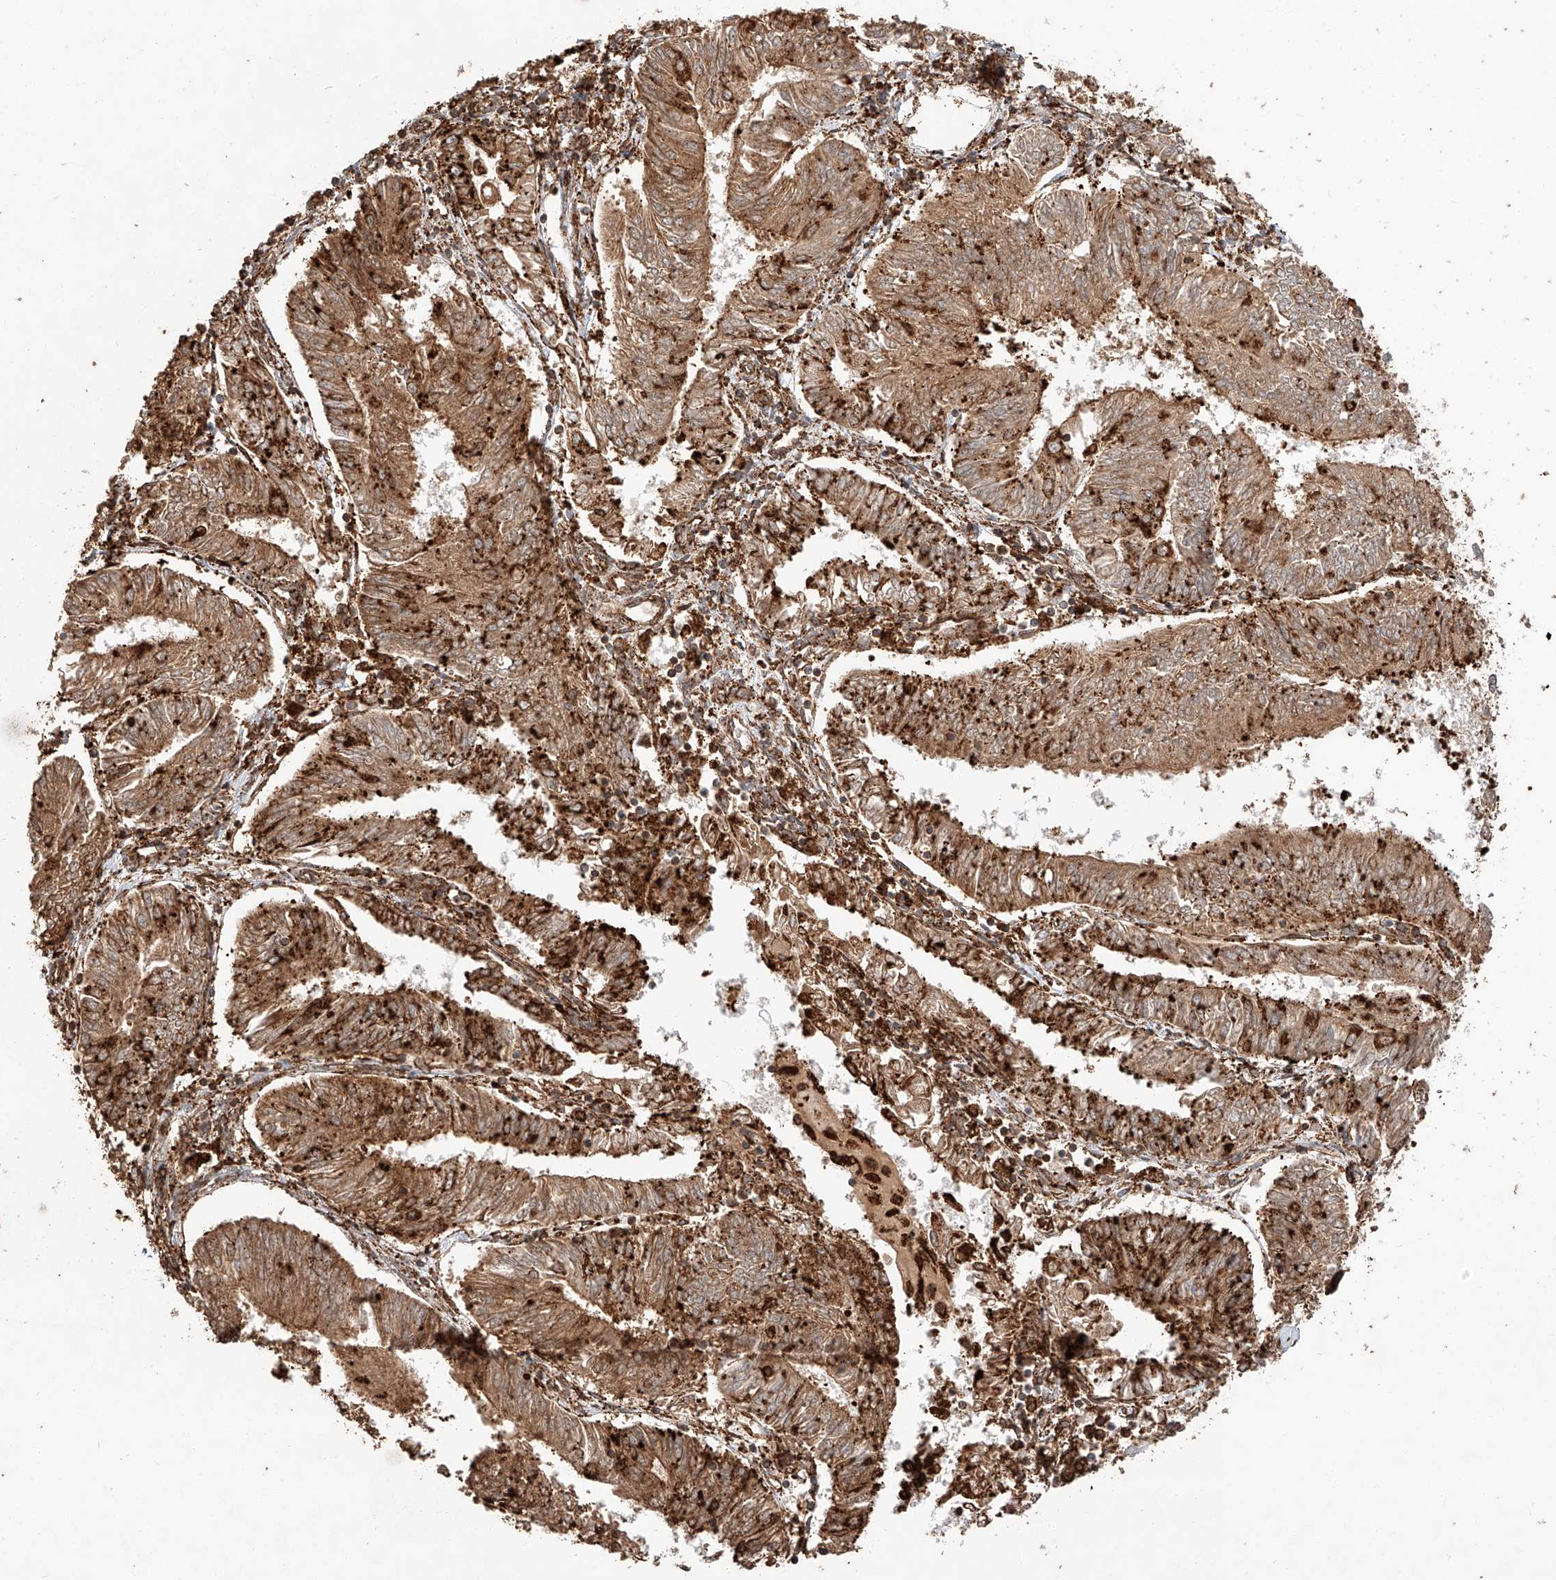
{"staining": {"intensity": "strong", "quantity": ">75%", "location": "cytoplasmic/membranous"}, "tissue": "endometrial cancer", "cell_type": "Tumor cells", "image_type": "cancer", "snomed": [{"axis": "morphology", "description": "Adenocarcinoma, NOS"}, {"axis": "topography", "description": "Endometrium"}], "caption": "About >75% of tumor cells in endometrial cancer demonstrate strong cytoplasmic/membranous protein expression as visualized by brown immunohistochemical staining.", "gene": "ZNF84", "patient": {"sex": "female", "age": 58}}